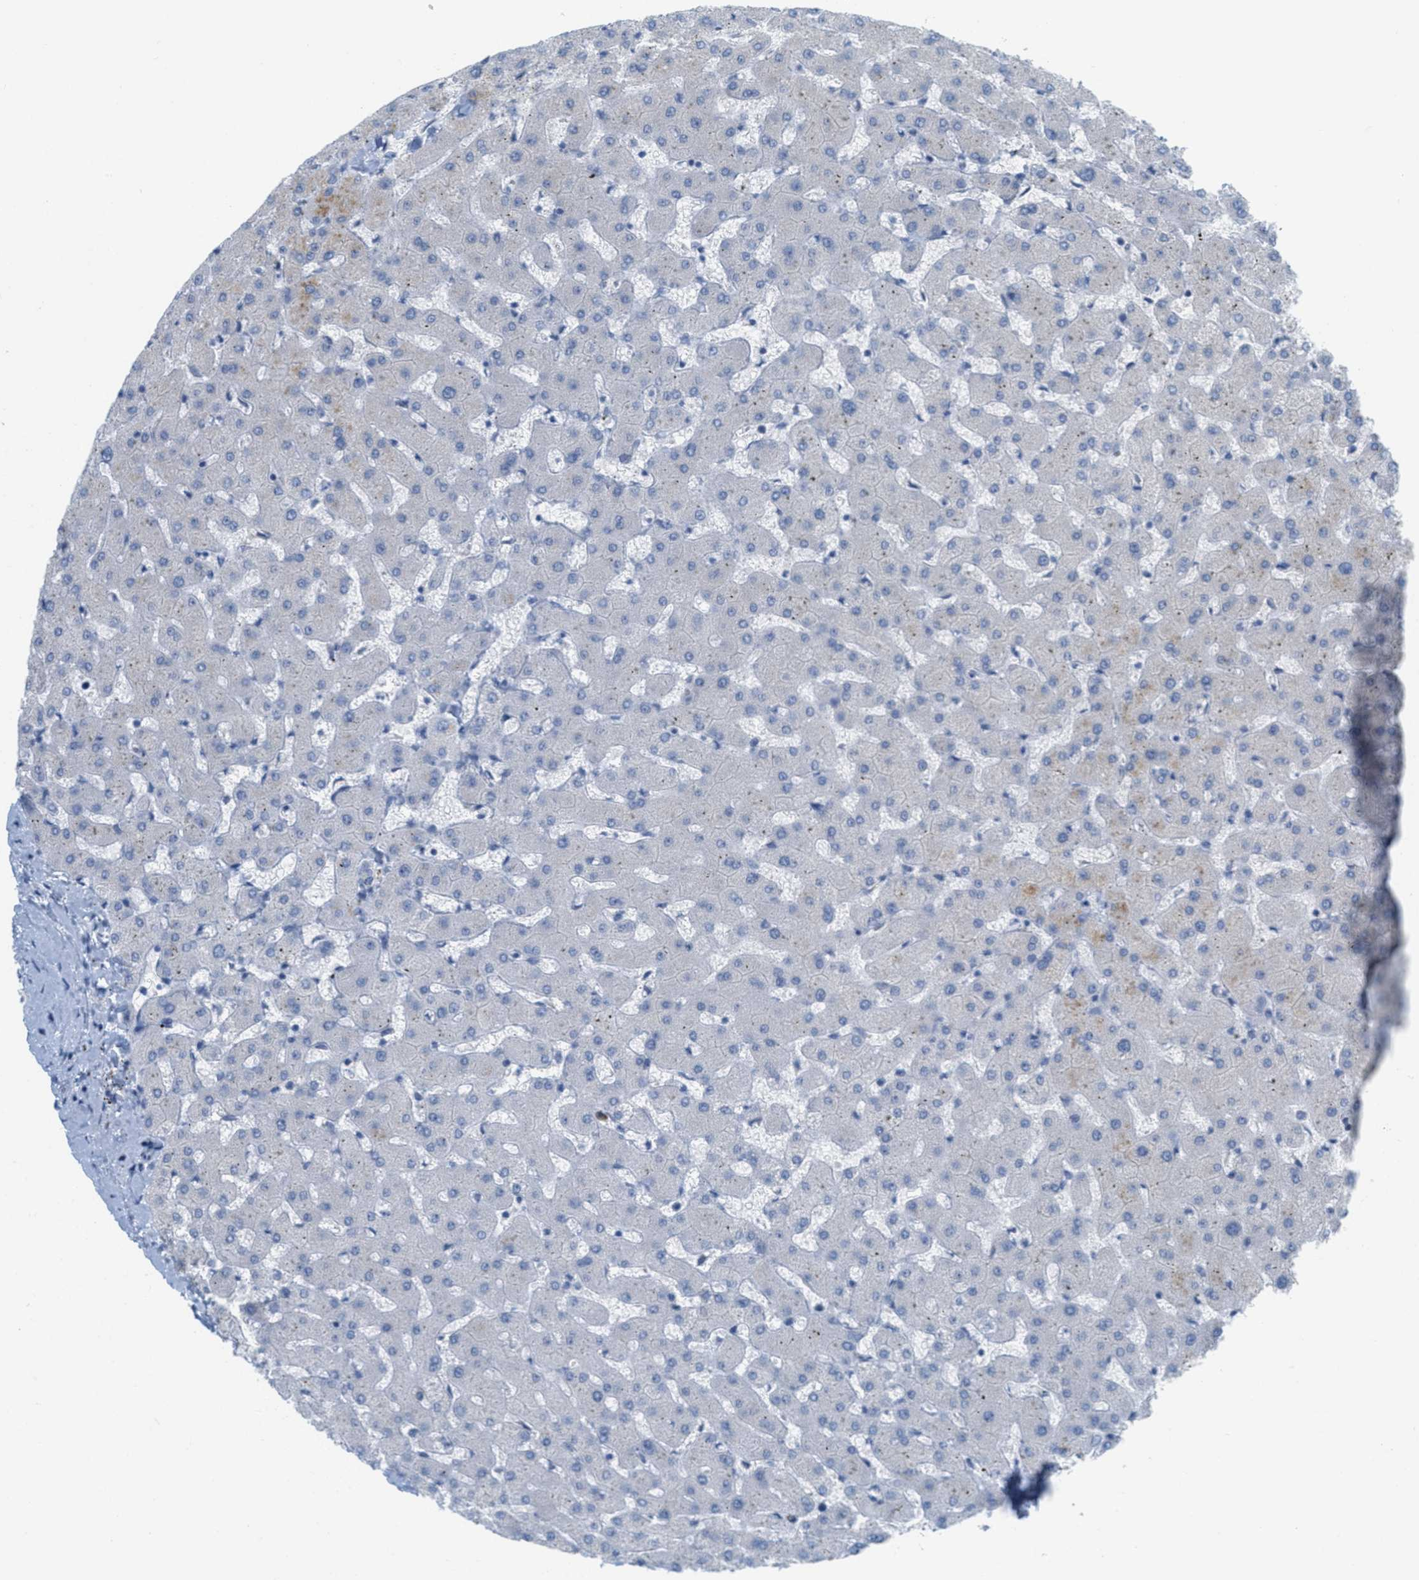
{"staining": {"intensity": "negative", "quantity": "none", "location": "none"}, "tissue": "liver", "cell_type": "Cholangiocytes", "image_type": "normal", "snomed": [{"axis": "morphology", "description": "Normal tissue, NOS"}, {"axis": "topography", "description": "Liver"}], "caption": "The micrograph reveals no staining of cholangiocytes in unremarkable liver.", "gene": "TEX264", "patient": {"sex": "female", "age": 63}}